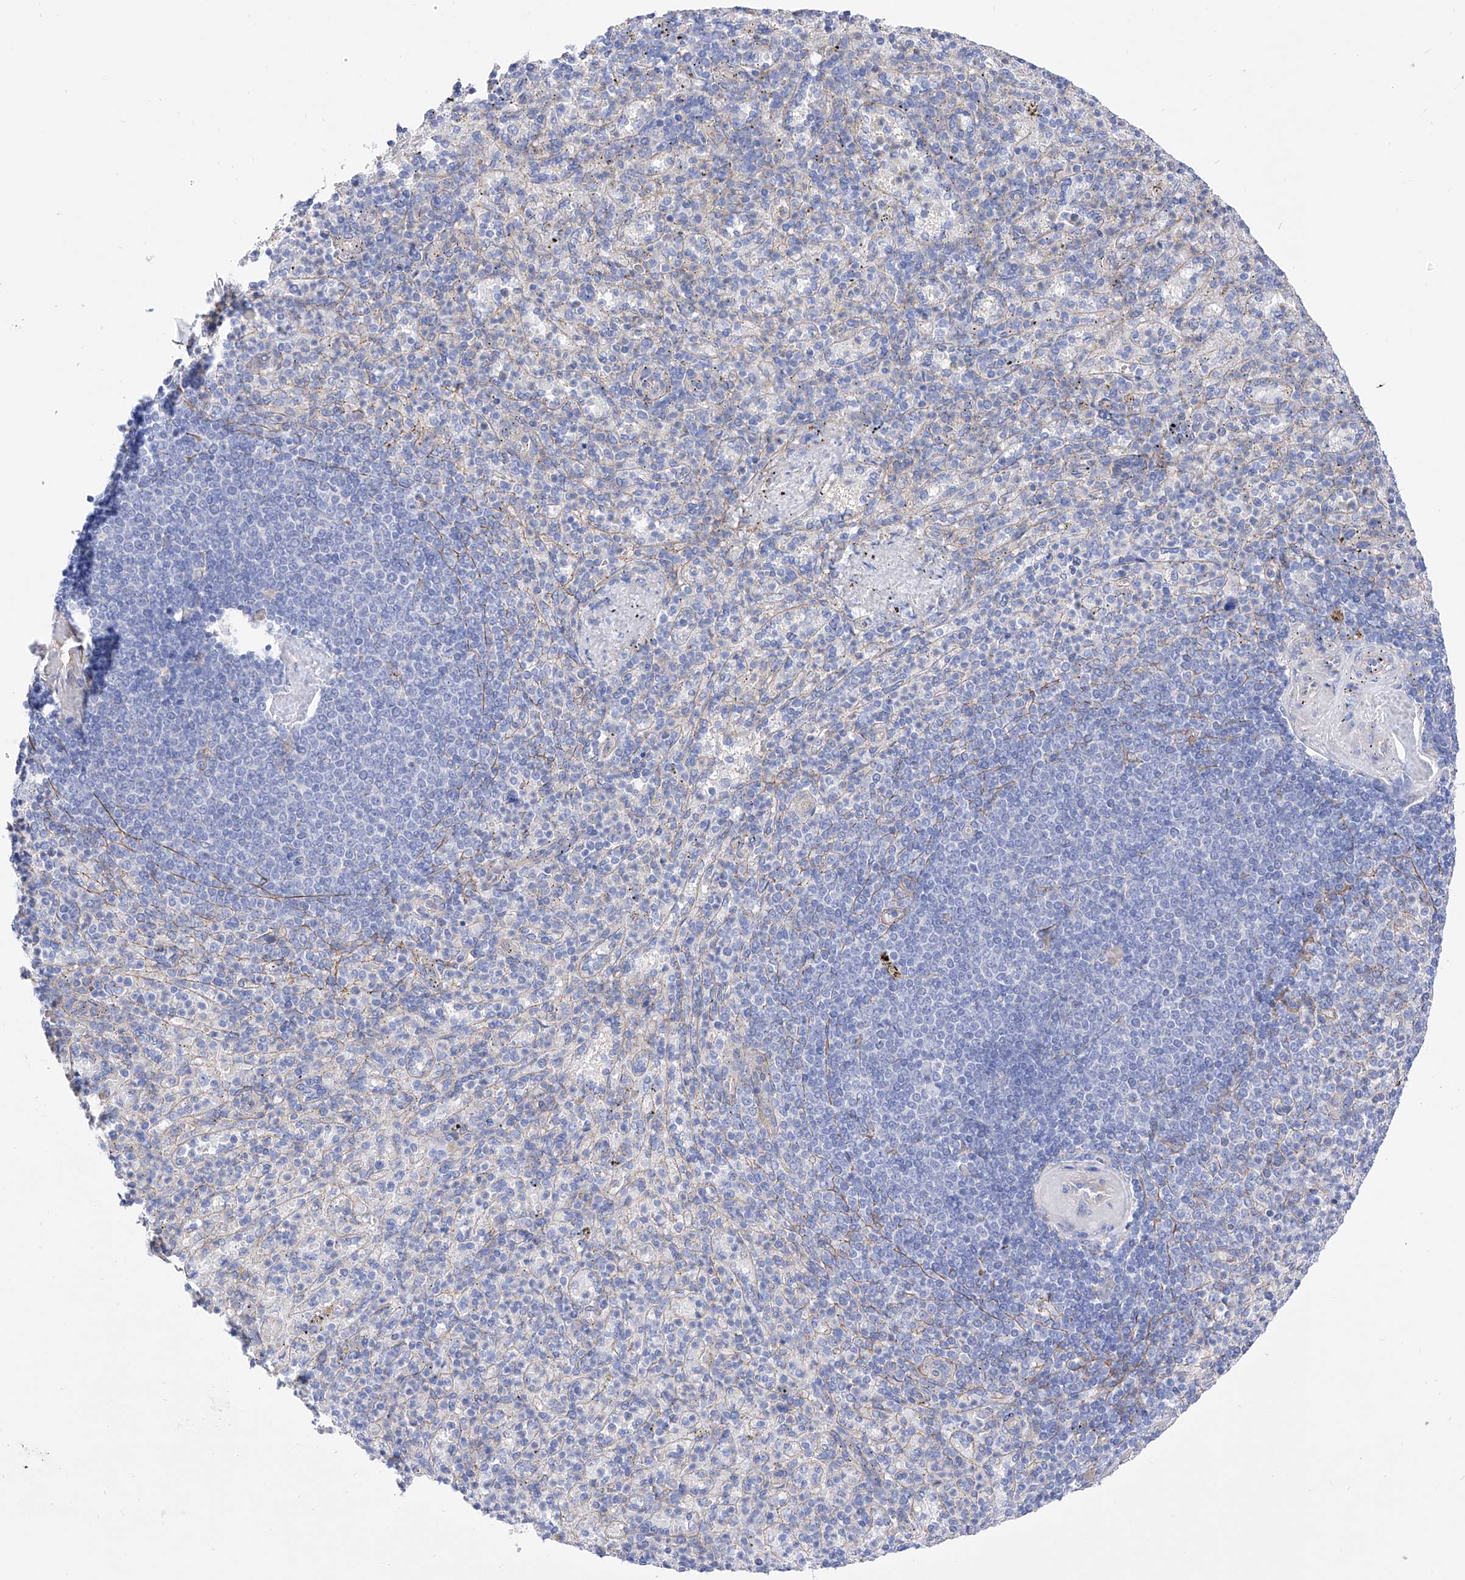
{"staining": {"intensity": "negative", "quantity": "none", "location": "none"}, "tissue": "spleen", "cell_type": "Cells in red pulp", "image_type": "normal", "snomed": [{"axis": "morphology", "description": "Normal tissue, NOS"}, {"axis": "topography", "description": "Spleen"}], "caption": "Immunohistochemical staining of benign human spleen shows no significant staining in cells in red pulp.", "gene": "ZNF653", "patient": {"sex": "female", "age": 74}}